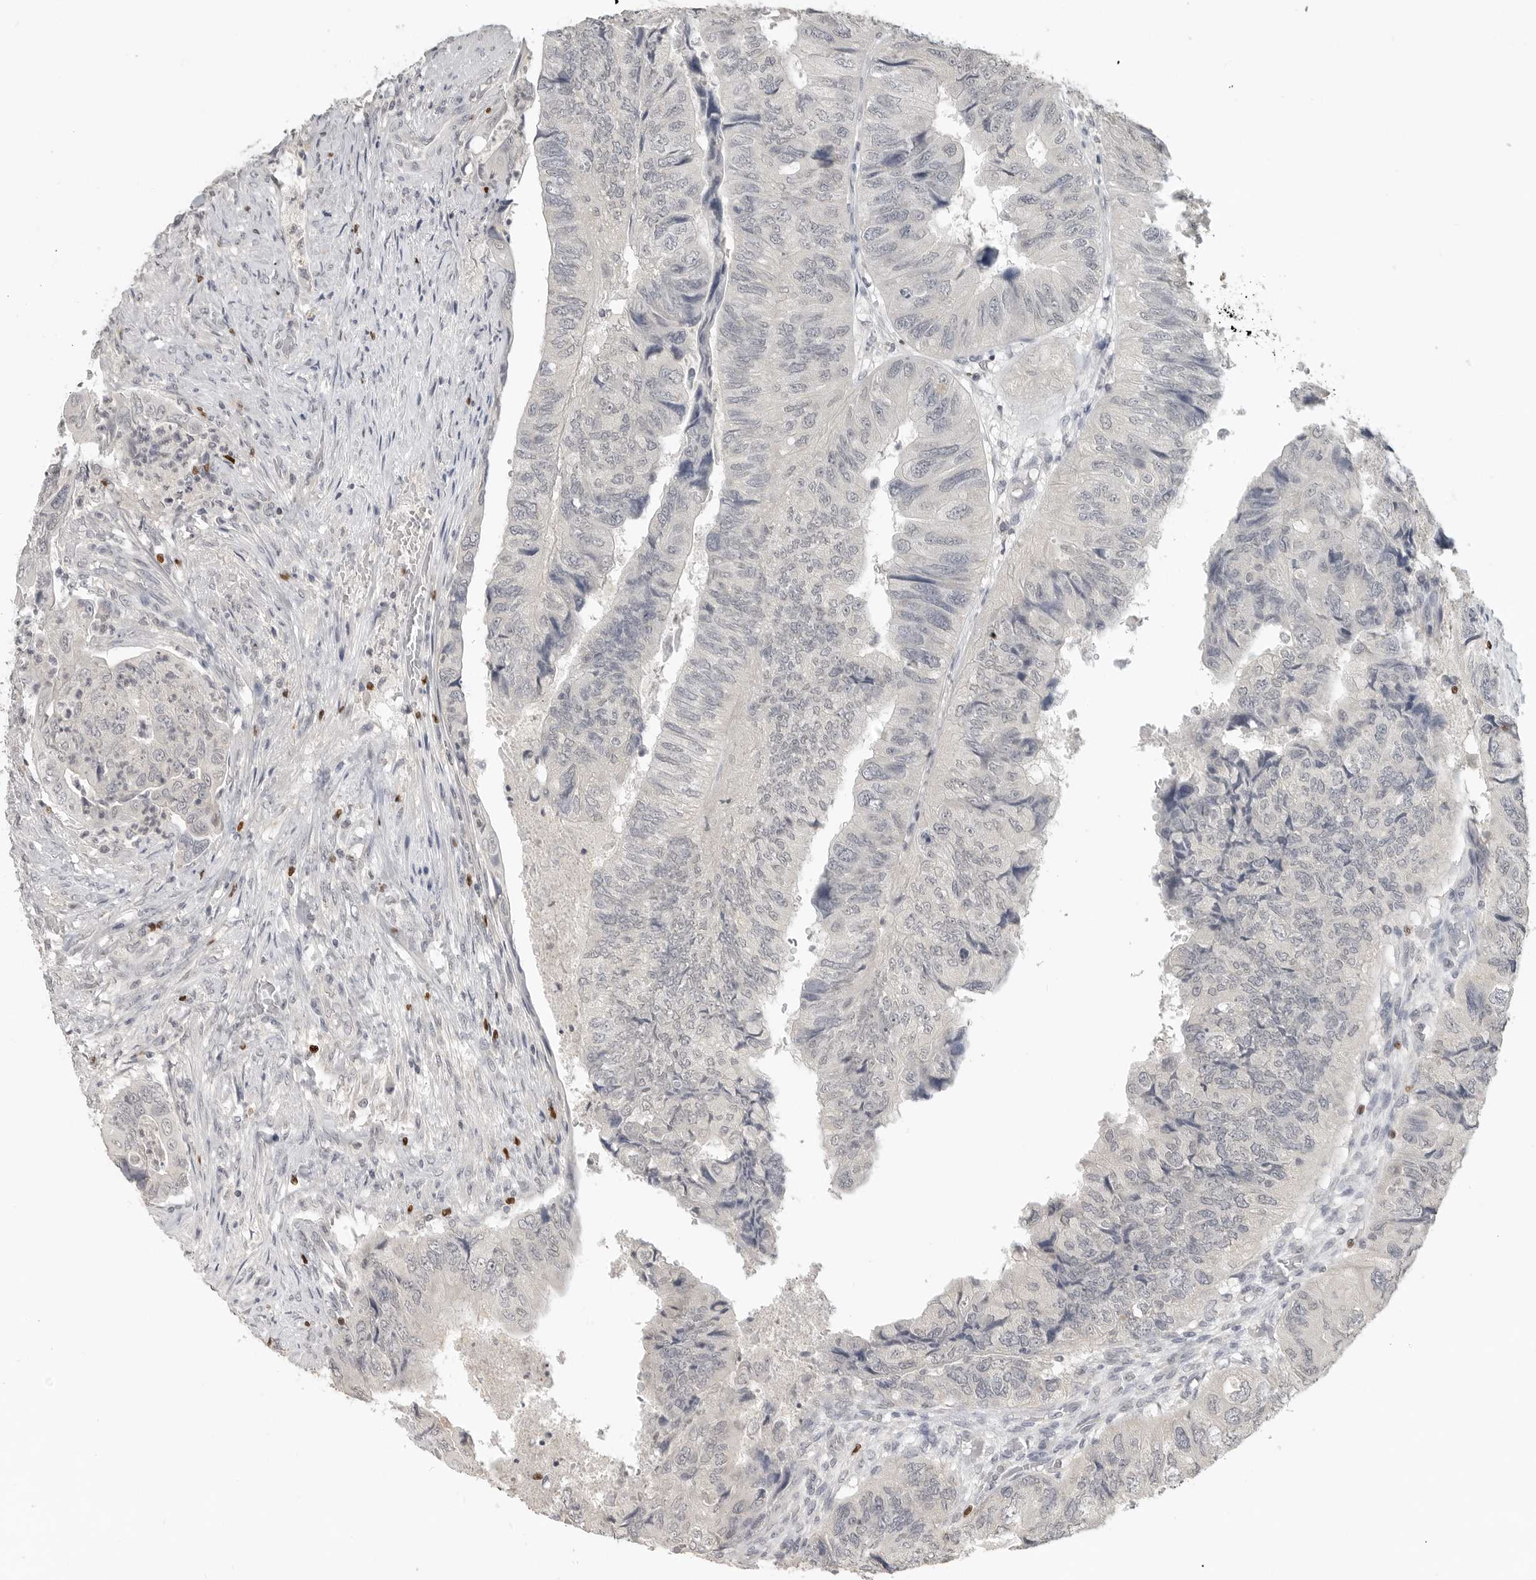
{"staining": {"intensity": "negative", "quantity": "none", "location": "none"}, "tissue": "colorectal cancer", "cell_type": "Tumor cells", "image_type": "cancer", "snomed": [{"axis": "morphology", "description": "Adenocarcinoma, NOS"}, {"axis": "topography", "description": "Rectum"}], "caption": "Micrograph shows no significant protein staining in tumor cells of colorectal cancer (adenocarcinoma).", "gene": "FOXP3", "patient": {"sex": "male", "age": 63}}